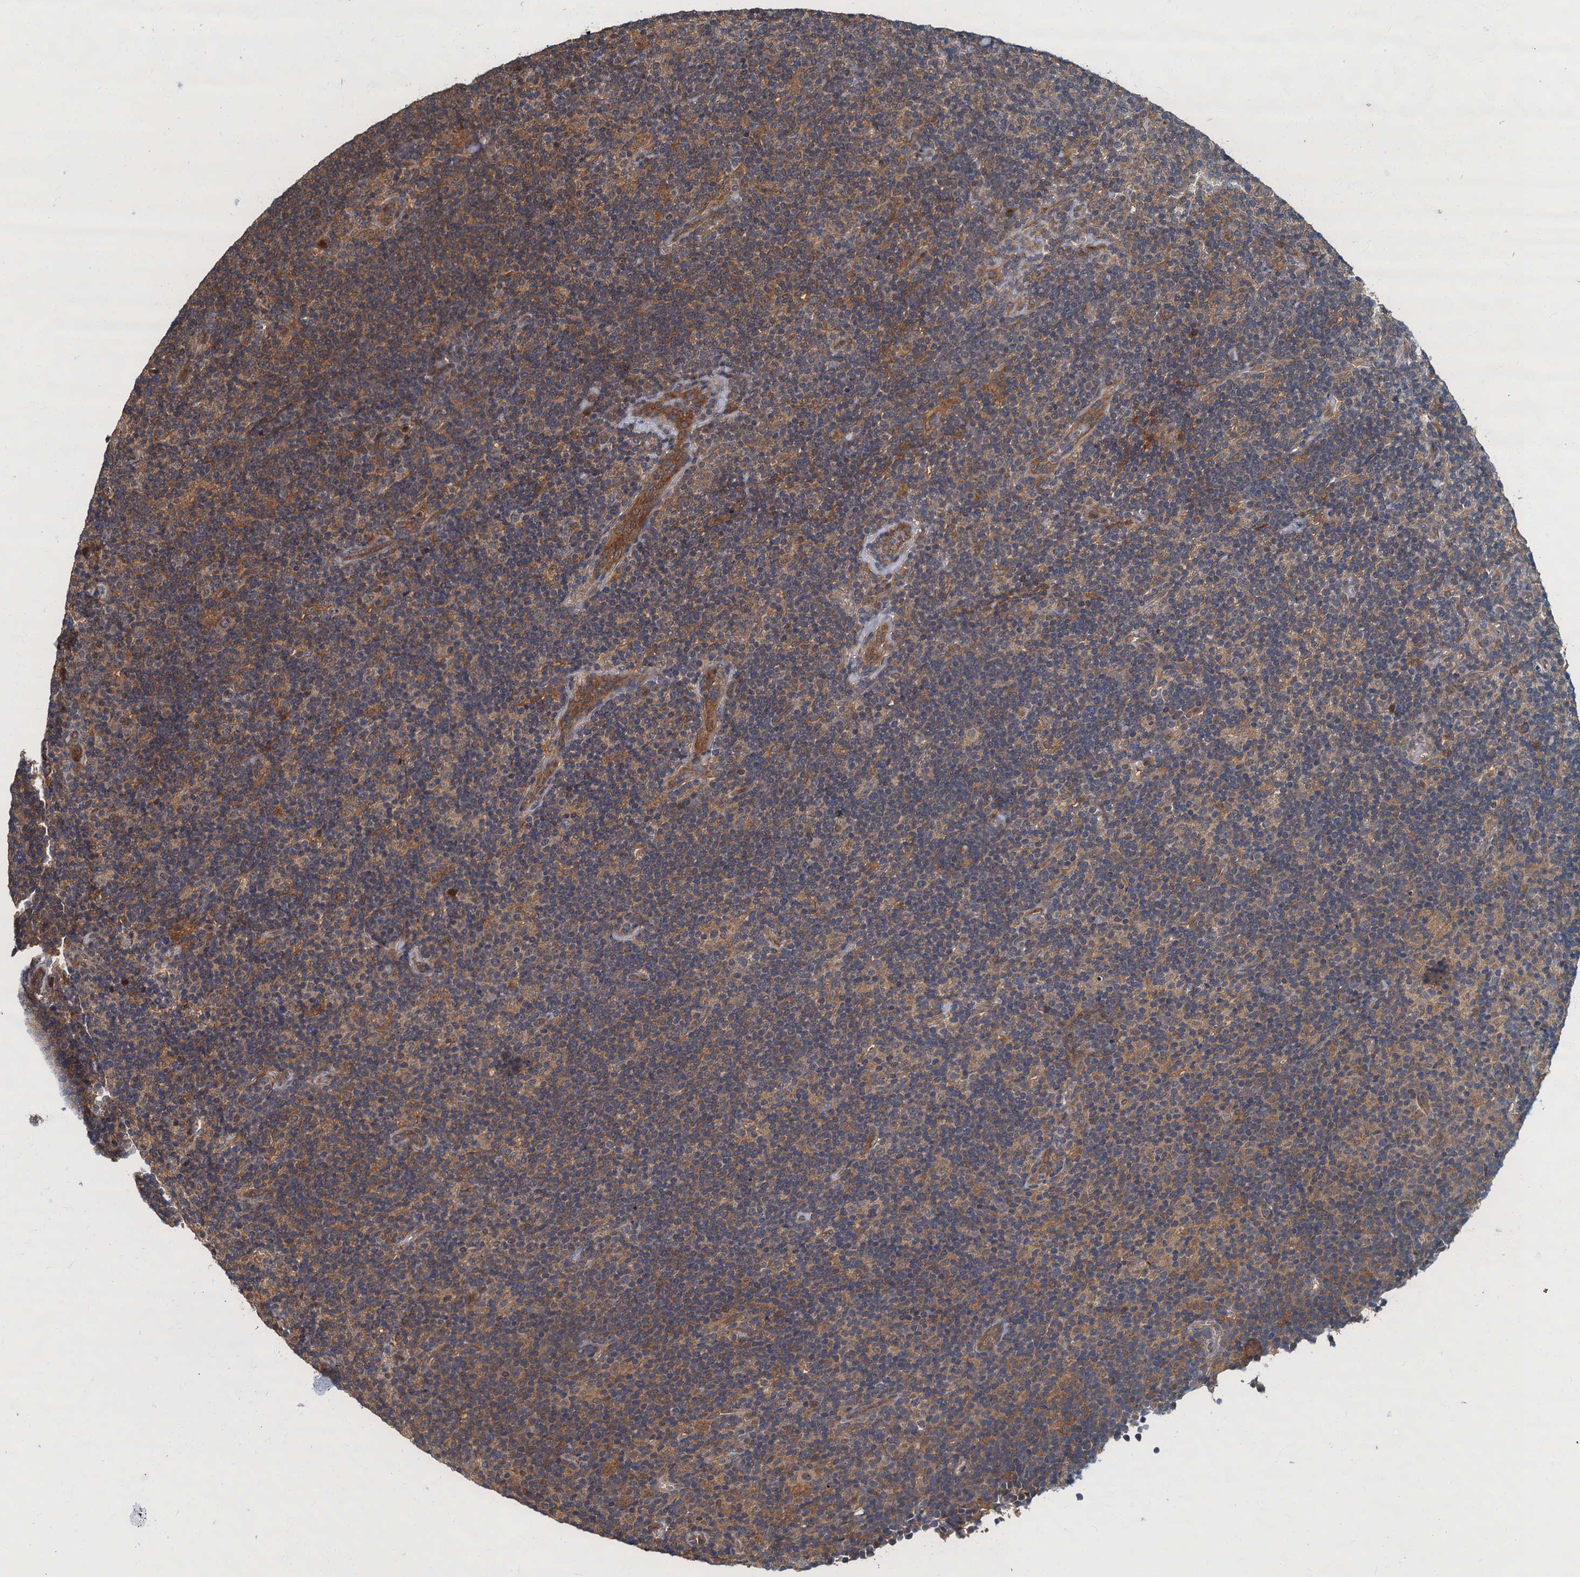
{"staining": {"intensity": "weak", "quantity": ">75%", "location": "cytoplasmic/membranous"}, "tissue": "lymphoma", "cell_type": "Tumor cells", "image_type": "cancer", "snomed": [{"axis": "morphology", "description": "Hodgkin's disease, NOS"}, {"axis": "topography", "description": "Lymph node"}], "caption": "An IHC image of neoplastic tissue is shown. Protein staining in brown labels weak cytoplasmic/membranous positivity in Hodgkin's disease within tumor cells.", "gene": "TBCK", "patient": {"sex": "female", "age": 57}}